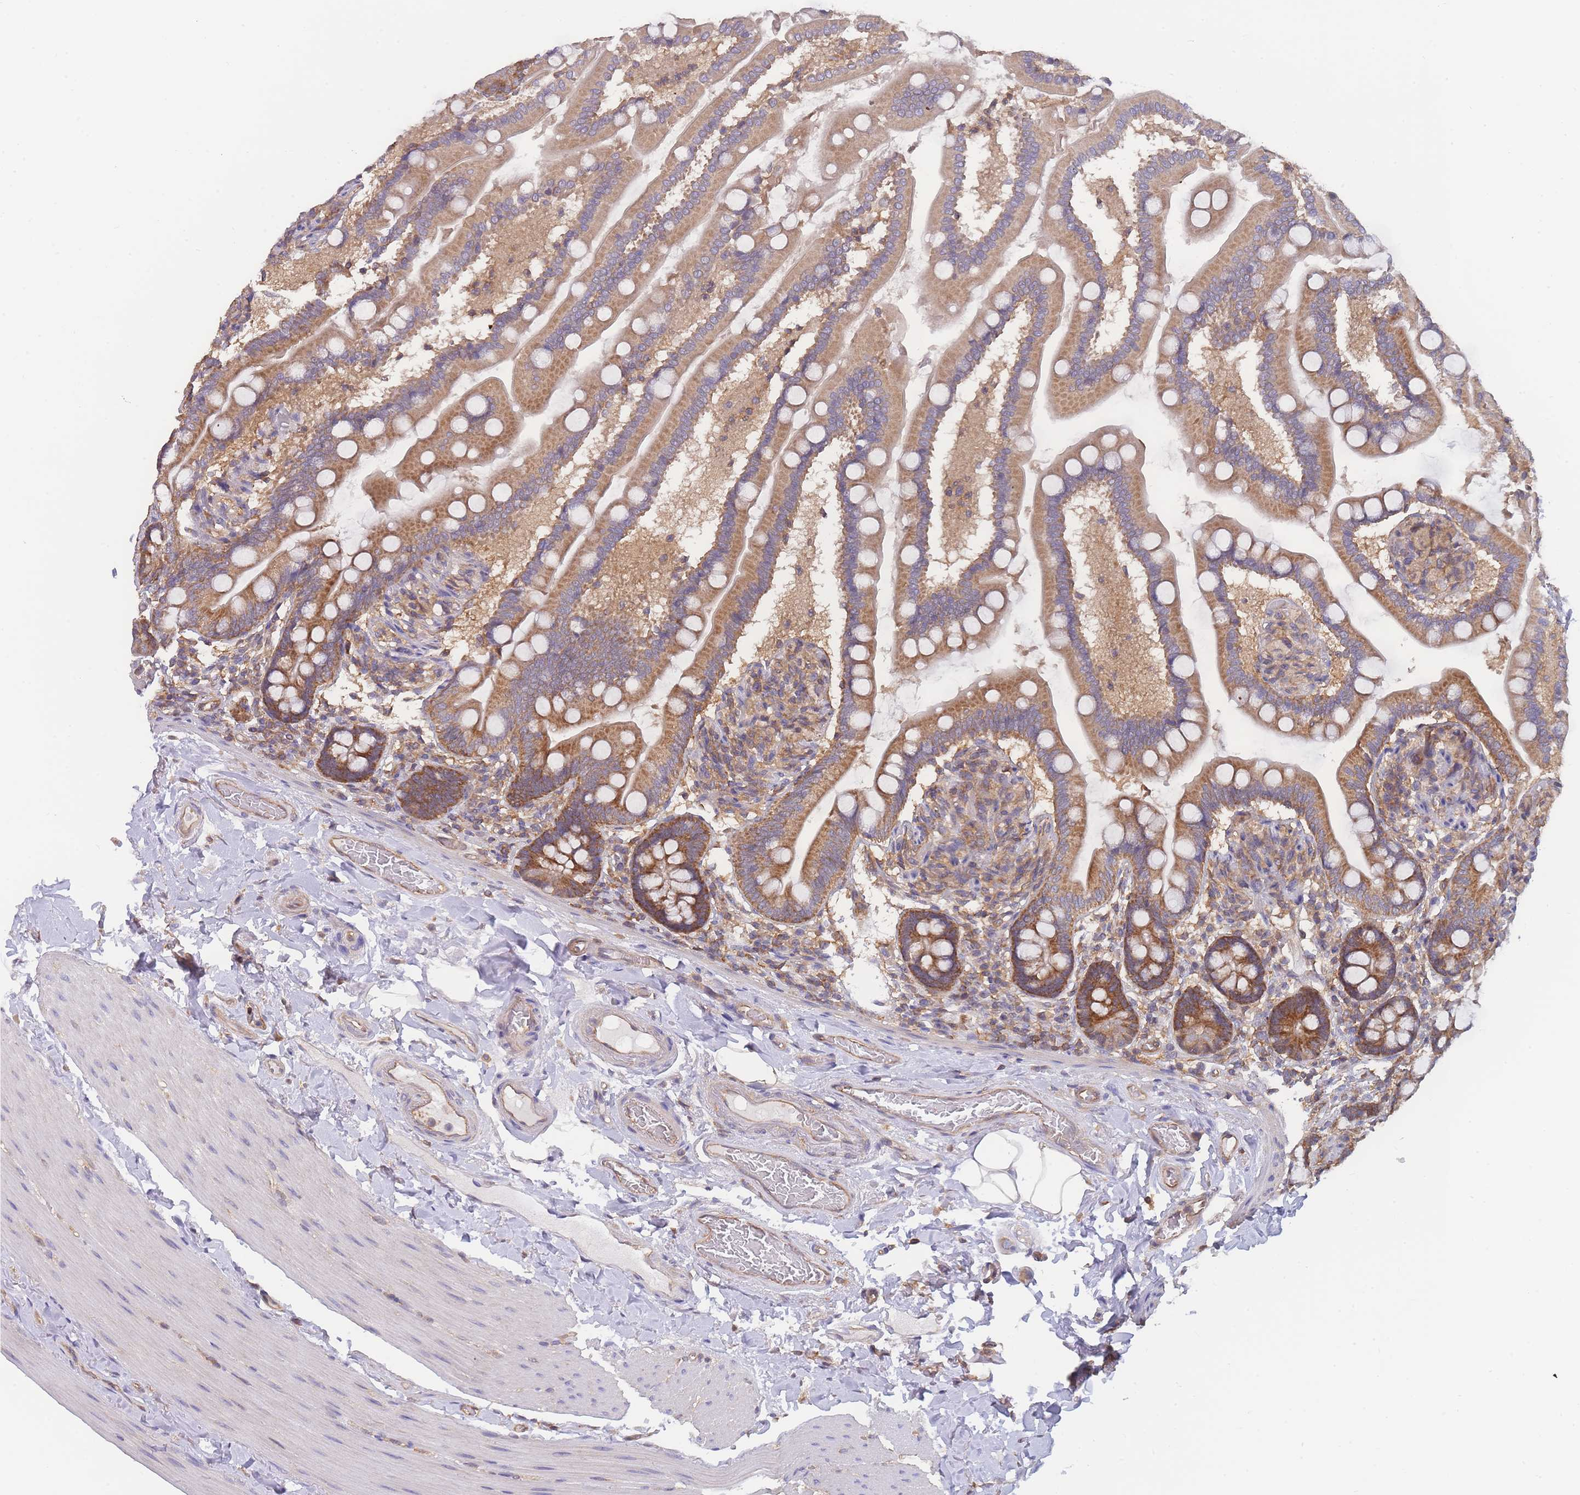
{"staining": {"intensity": "strong", "quantity": ">75%", "location": "cytoplasmic/membranous"}, "tissue": "small intestine", "cell_type": "Glandular cells", "image_type": "normal", "snomed": [{"axis": "morphology", "description": "Normal tissue, NOS"}, {"axis": "topography", "description": "Small intestine"}], "caption": "Immunohistochemistry of unremarkable small intestine shows high levels of strong cytoplasmic/membranous staining in about >75% of glandular cells.", "gene": "MRPS18B", "patient": {"sex": "female", "age": 64}}